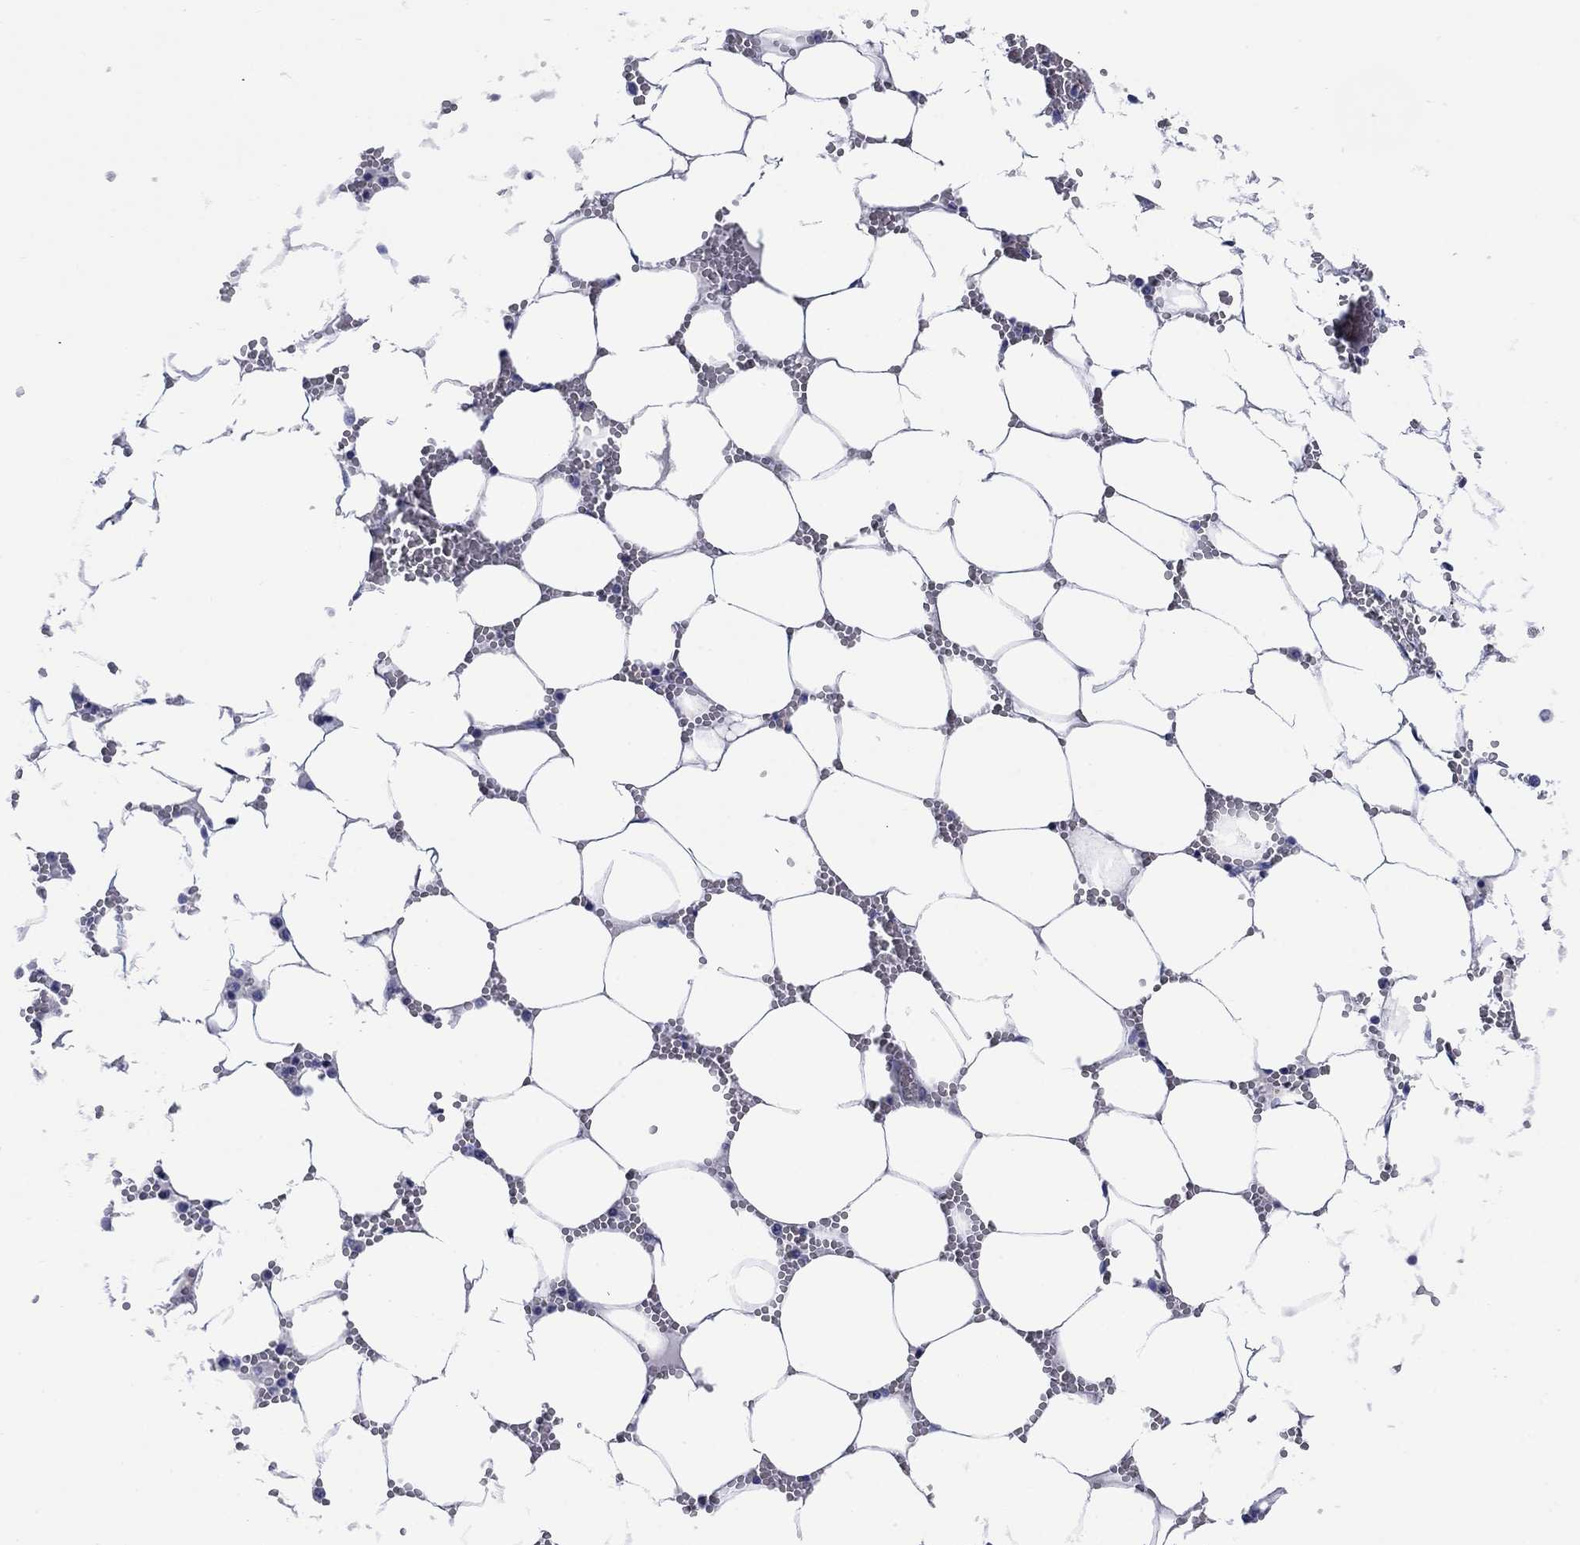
{"staining": {"intensity": "negative", "quantity": "none", "location": "none"}, "tissue": "bone marrow", "cell_type": "Hematopoietic cells", "image_type": "normal", "snomed": [{"axis": "morphology", "description": "Normal tissue, NOS"}, {"axis": "topography", "description": "Bone marrow"}], "caption": "Image shows no significant protein positivity in hematopoietic cells of normal bone marrow.", "gene": "PTPRZ1", "patient": {"sex": "female", "age": 64}}